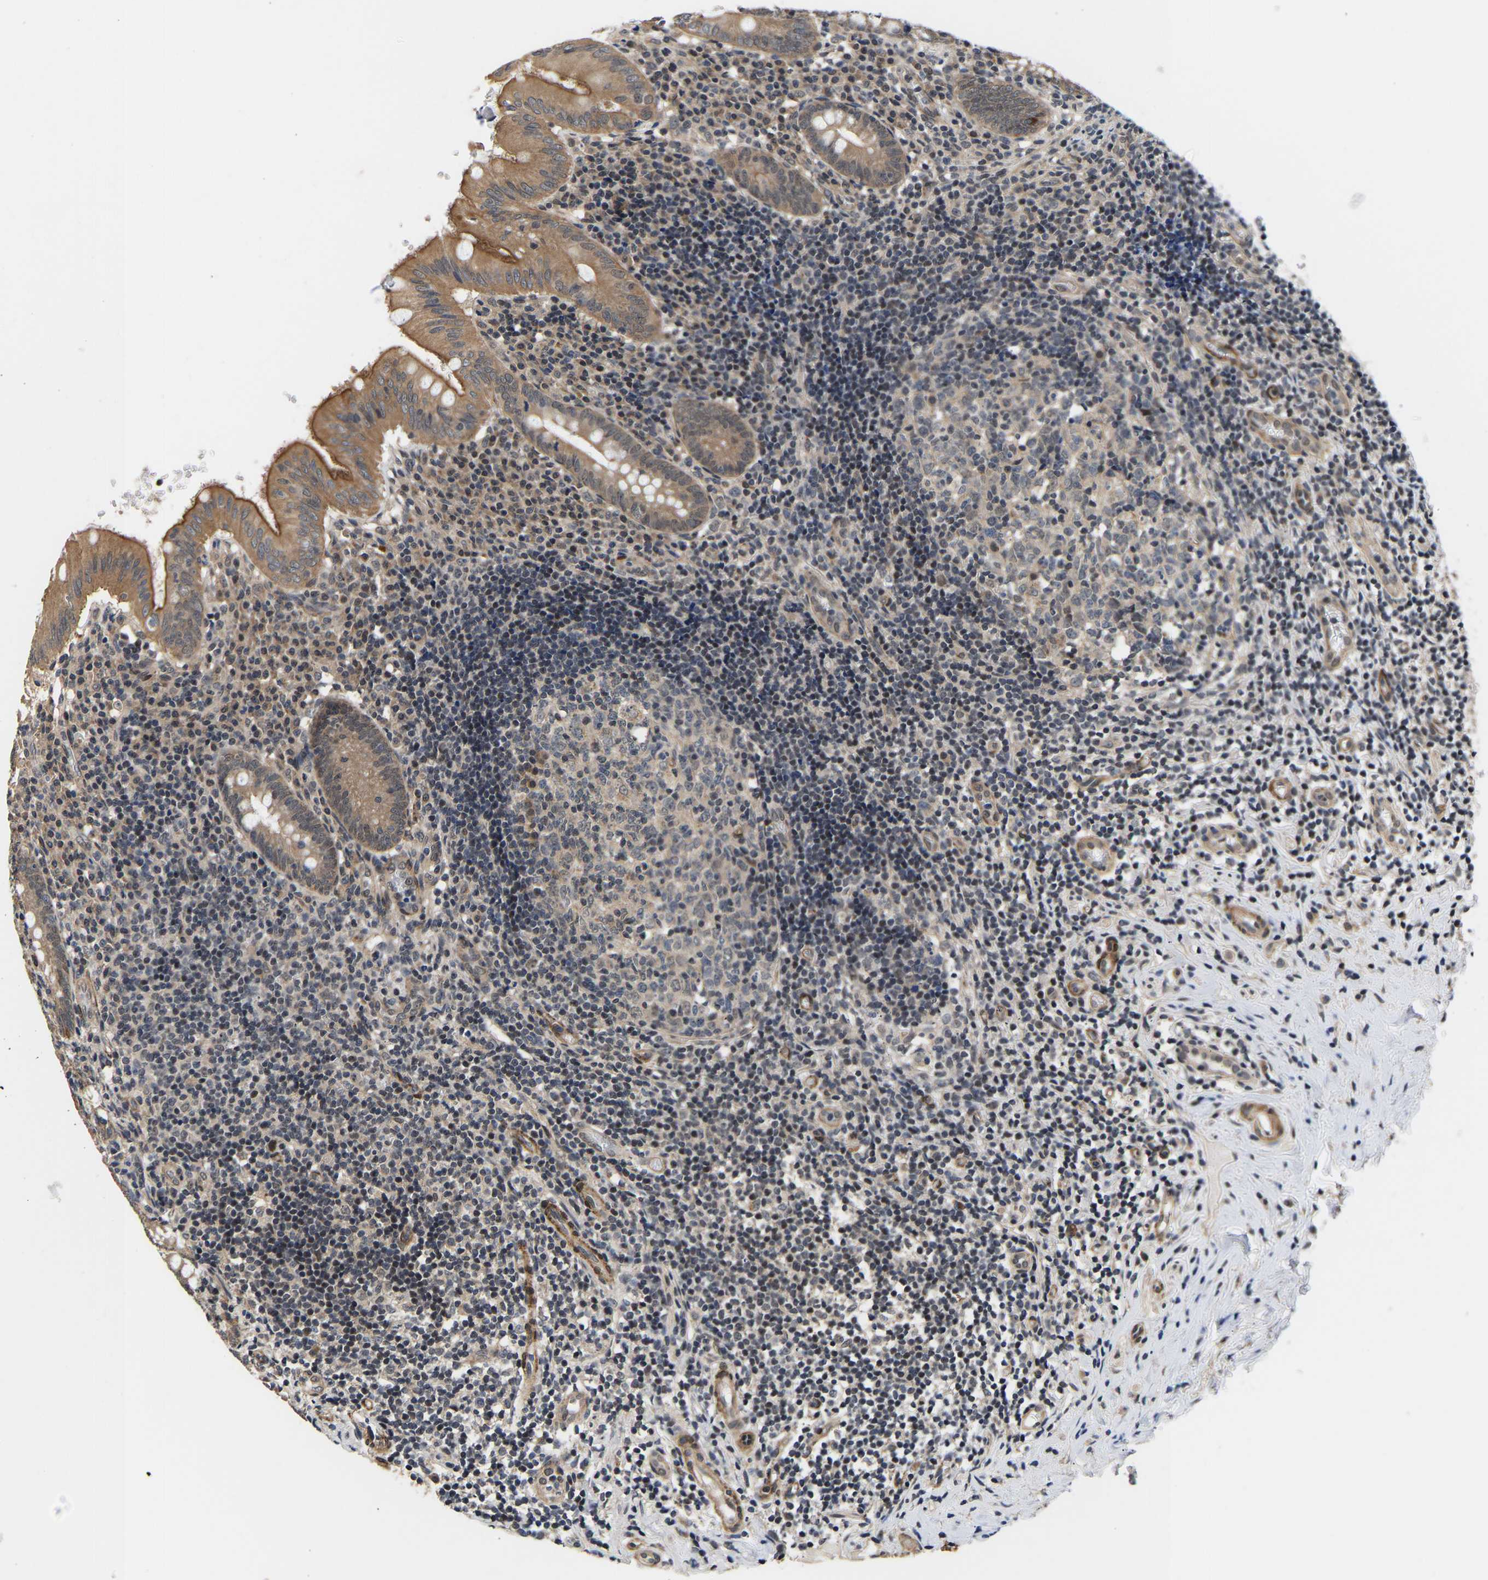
{"staining": {"intensity": "moderate", "quantity": ">75%", "location": "cytoplasmic/membranous"}, "tissue": "appendix", "cell_type": "Glandular cells", "image_type": "normal", "snomed": [{"axis": "morphology", "description": "Normal tissue, NOS"}, {"axis": "topography", "description": "Appendix"}], "caption": "Appendix stained for a protein (brown) demonstrates moderate cytoplasmic/membranous positive staining in about >75% of glandular cells.", "gene": "METTL16", "patient": {"sex": "male", "age": 8}}